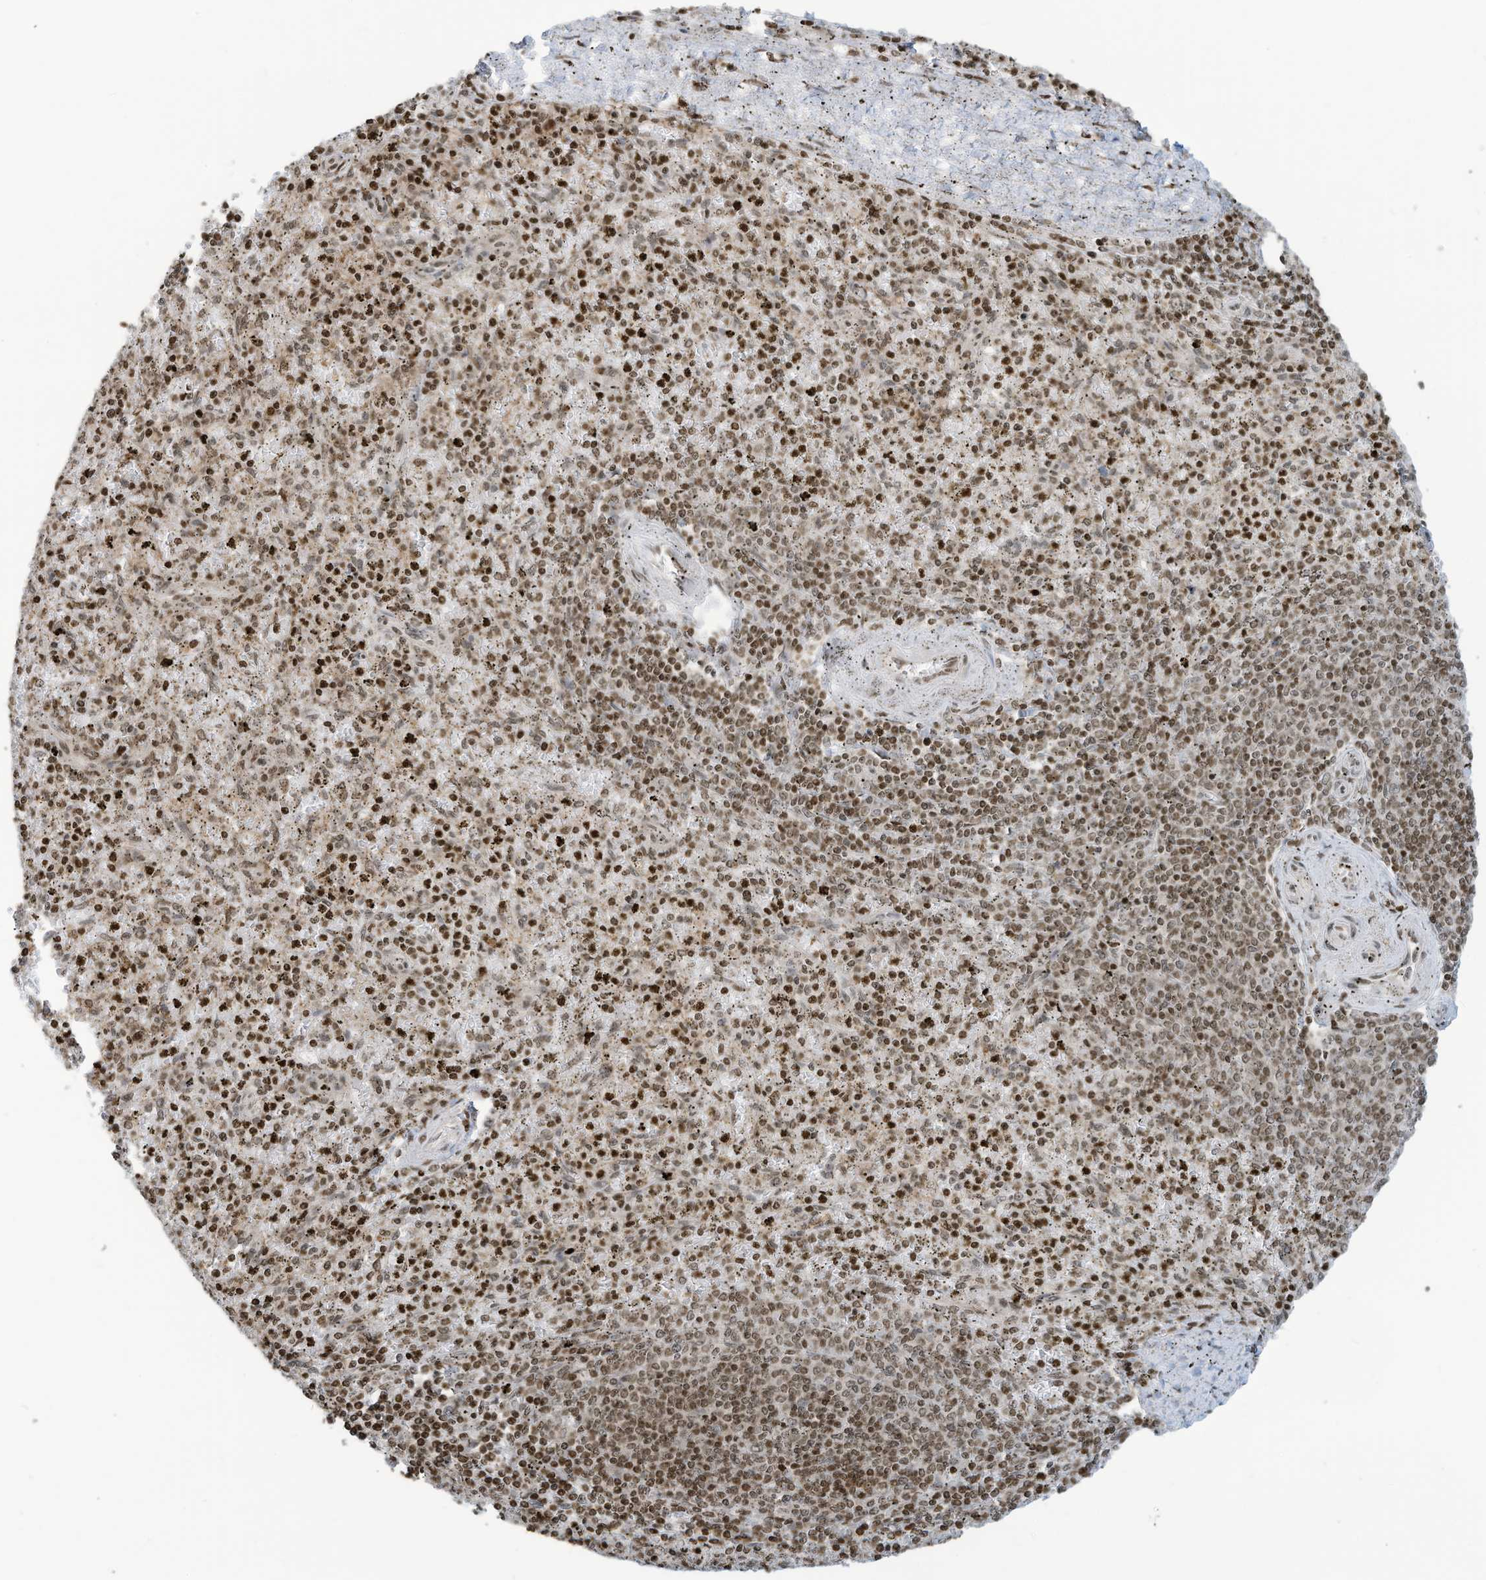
{"staining": {"intensity": "strong", "quantity": ">75%", "location": "nuclear"}, "tissue": "spleen", "cell_type": "Cells in red pulp", "image_type": "normal", "snomed": [{"axis": "morphology", "description": "Normal tissue, NOS"}, {"axis": "topography", "description": "Spleen"}], "caption": "The histopathology image exhibits staining of normal spleen, revealing strong nuclear protein expression (brown color) within cells in red pulp. (Brightfield microscopy of DAB IHC at high magnification).", "gene": "ADI1", "patient": {"sex": "male", "age": 72}}